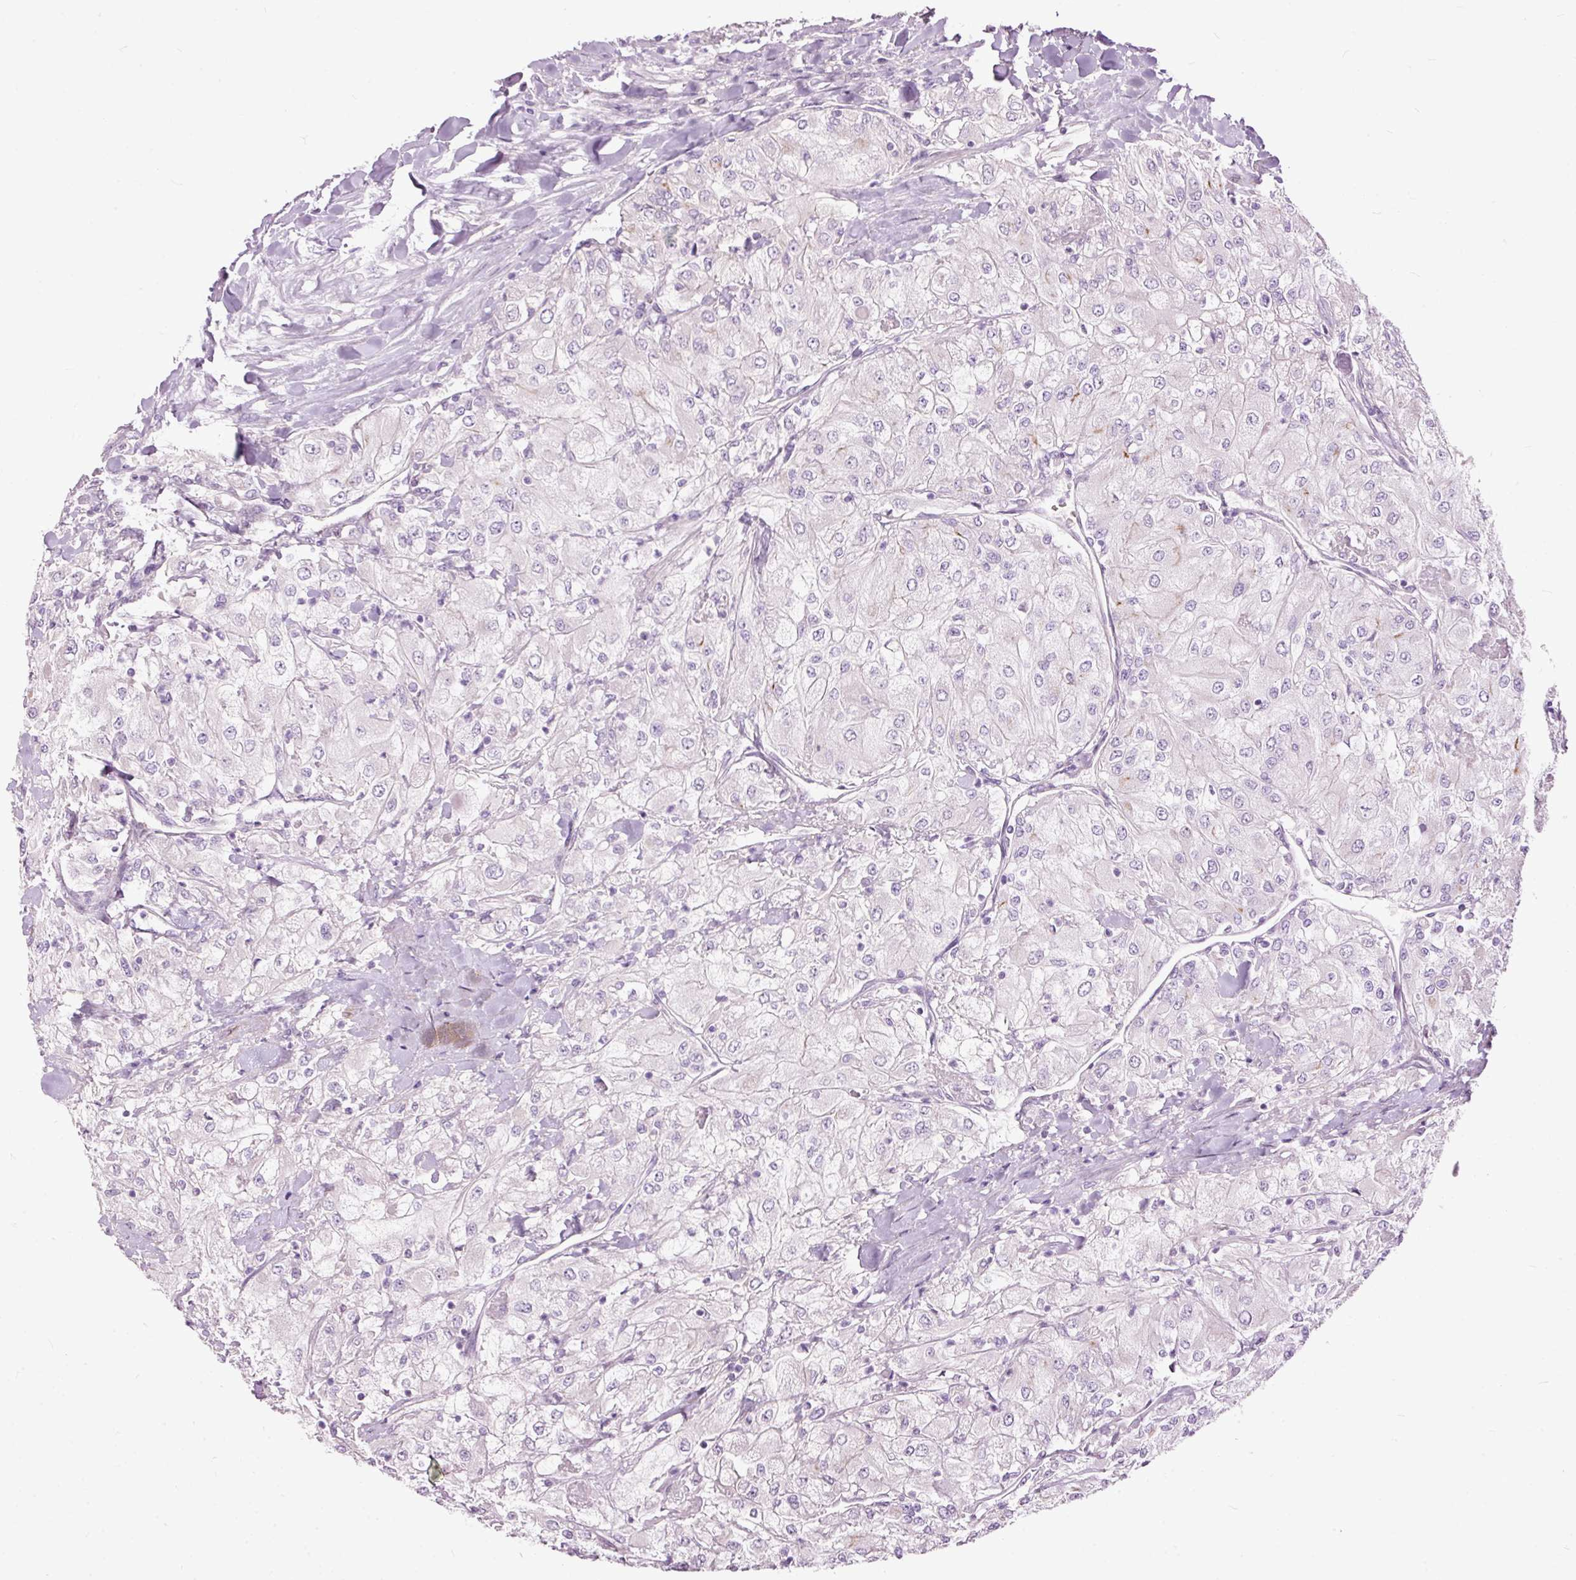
{"staining": {"intensity": "negative", "quantity": "none", "location": "none"}, "tissue": "renal cancer", "cell_type": "Tumor cells", "image_type": "cancer", "snomed": [{"axis": "morphology", "description": "Adenocarcinoma, NOS"}, {"axis": "topography", "description": "Kidney"}], "caption": "The histopathology image exhibits no significant staining in tumor cells of renal cancer.", "gene": "FCRL4", "patient": {"sex": "male", "age": 80}}